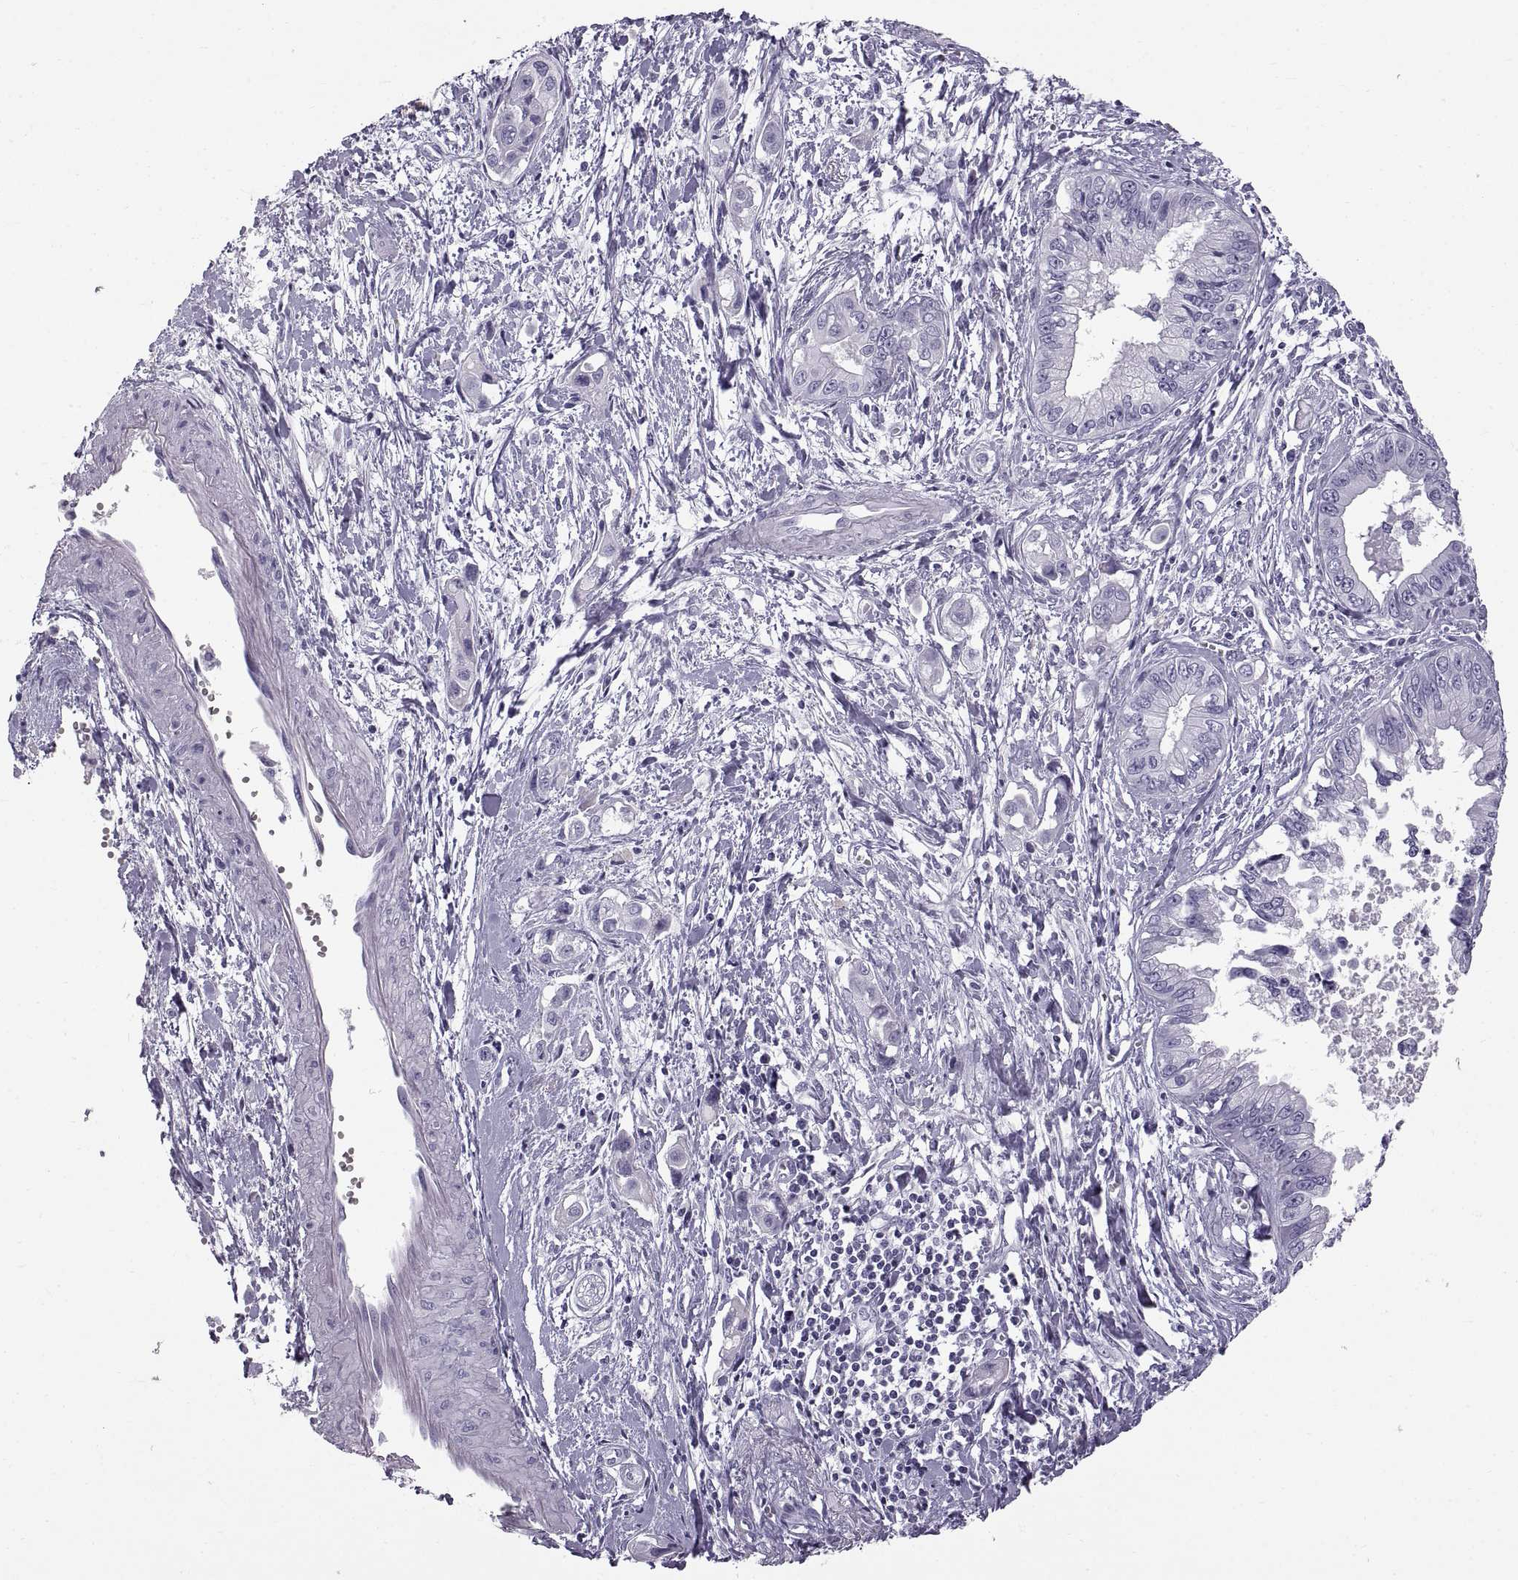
{"staining": {"intensity": "negative", "quantity": "none", "location": "none"}, "tissue": "pancreatic cancer", "cell_type": "Tumor cells", "image_type": "cancer", "snomed": [{"axis": "morphology", "description": "Adenocarcinoma, NOS"}, {"axis": "topography", "description": "Pancreas"}], "caption": "Immunohistochemistry micrograph of pancreatic adenocarcinoma stained for a protein (brown), which exhibits no positivity in tumor cells.", "gene": "WFDC8", "patient": {"sex": "male", "age": 60}}